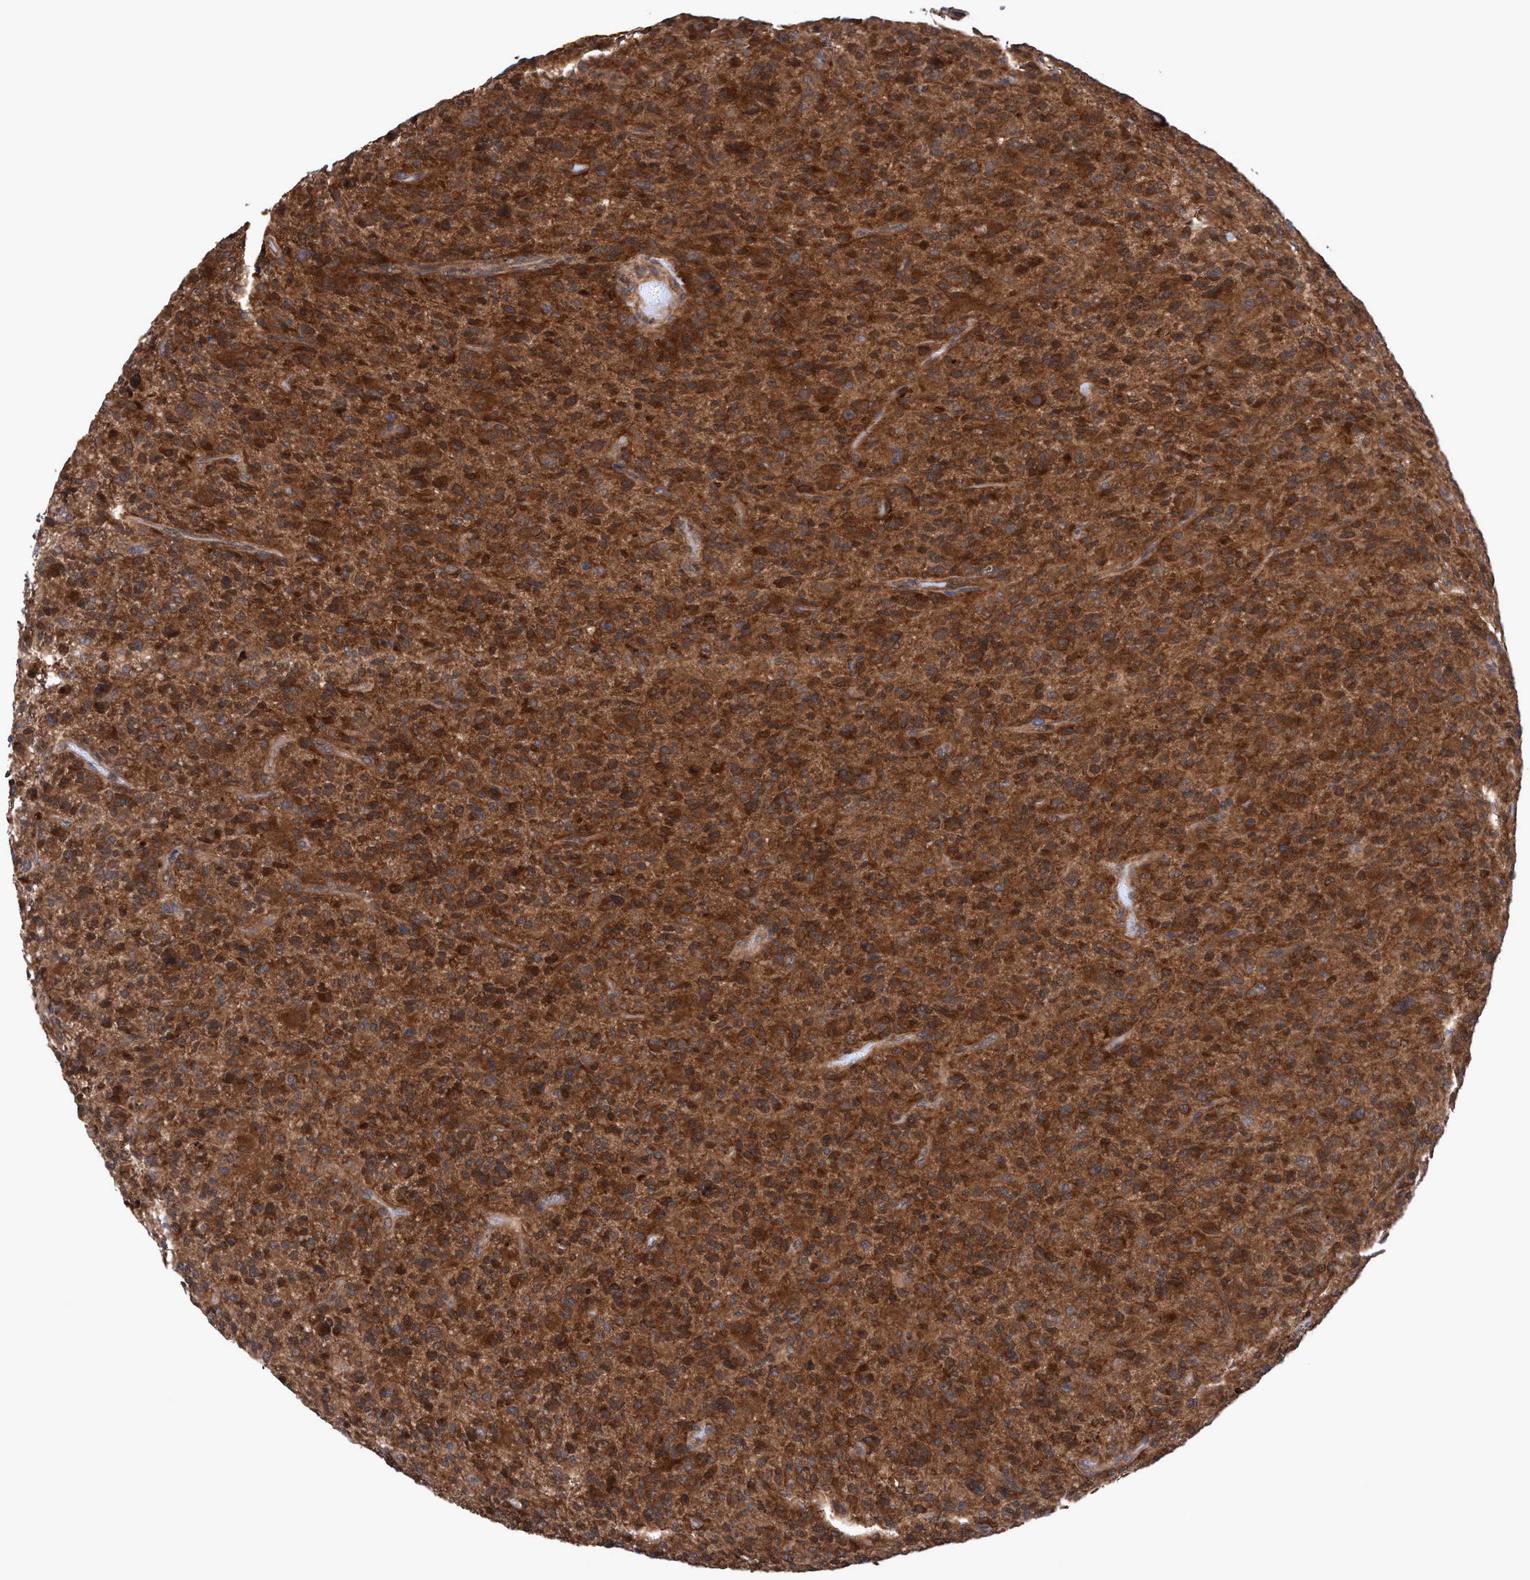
{"staining": {"intensity": "strong", "quantity": ">75%", "location": "cytoplasmic/membranous"}, "tissue": "glioma", "cell_type": "Tumor cells", "image_type": "cancer", "snomed": [{"axis": "morphology", "description": "Glioma, malignant, High grade"}, {"axis": "topography", "description": "Brain"}], "caption": "Human malignant glioma (high-grade) stained for a protein (brown) exhibits strong cytoplasmic/membranous positive staining in approximately >75% of tumor cells.", "gene": "GLOD4", "patient": {"sex": "male", "age": 71}}